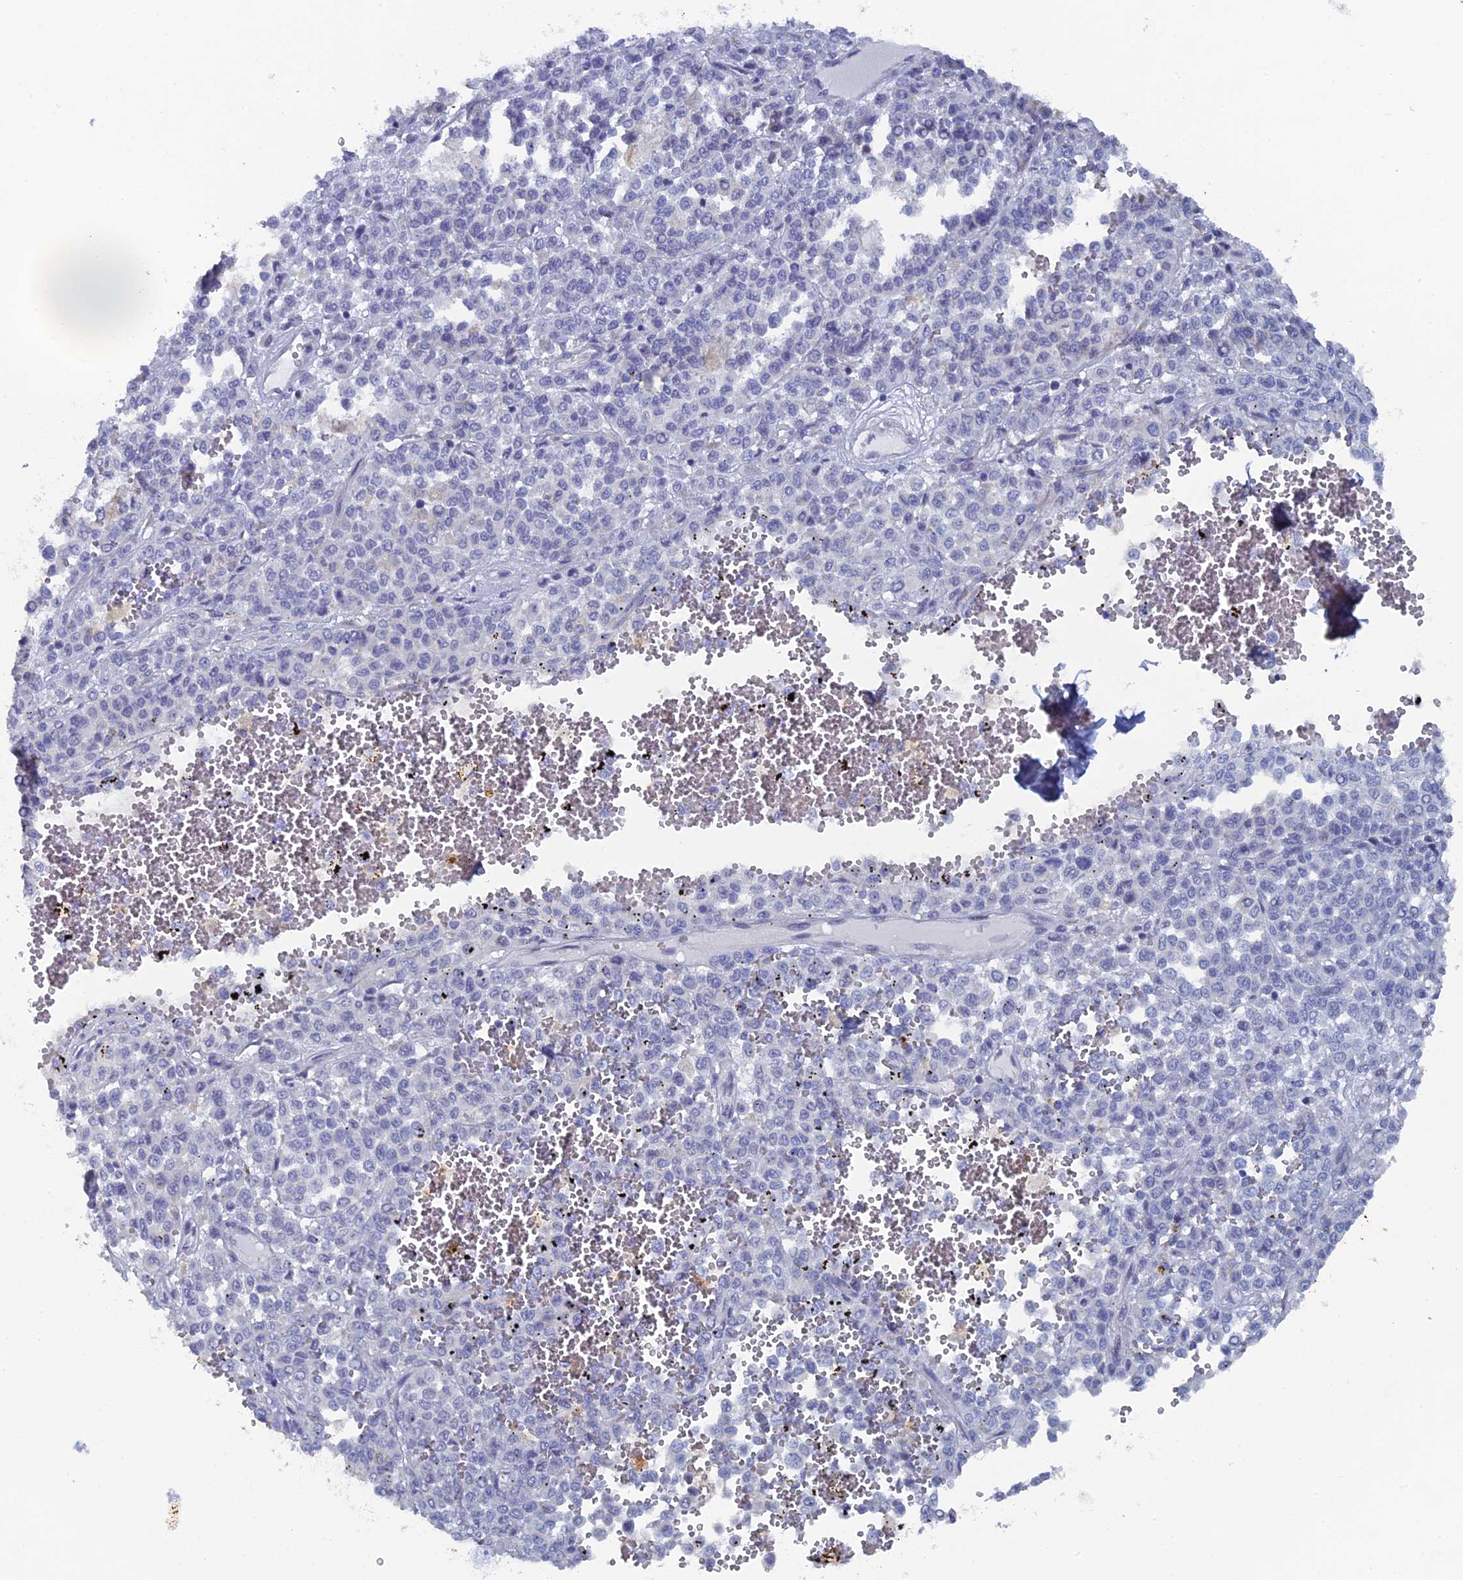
{"staining": {"intensity": "negative", "quantity": "none", "location": "none"}, "tissue": "melanoma", "cell_type": "Tumor cells", "image_type": "cancer", "snomed": [{"axis": "morphology", "description": "Malignant melanoma, Metastatic site"}, {"axis": "topography", "description": "Pancreas"}], "caption": "Tumor cells are negative for protein expression in human melanoma.", "gene": "SRFBP1", "patient": {"sex": "female", "age": 30}}